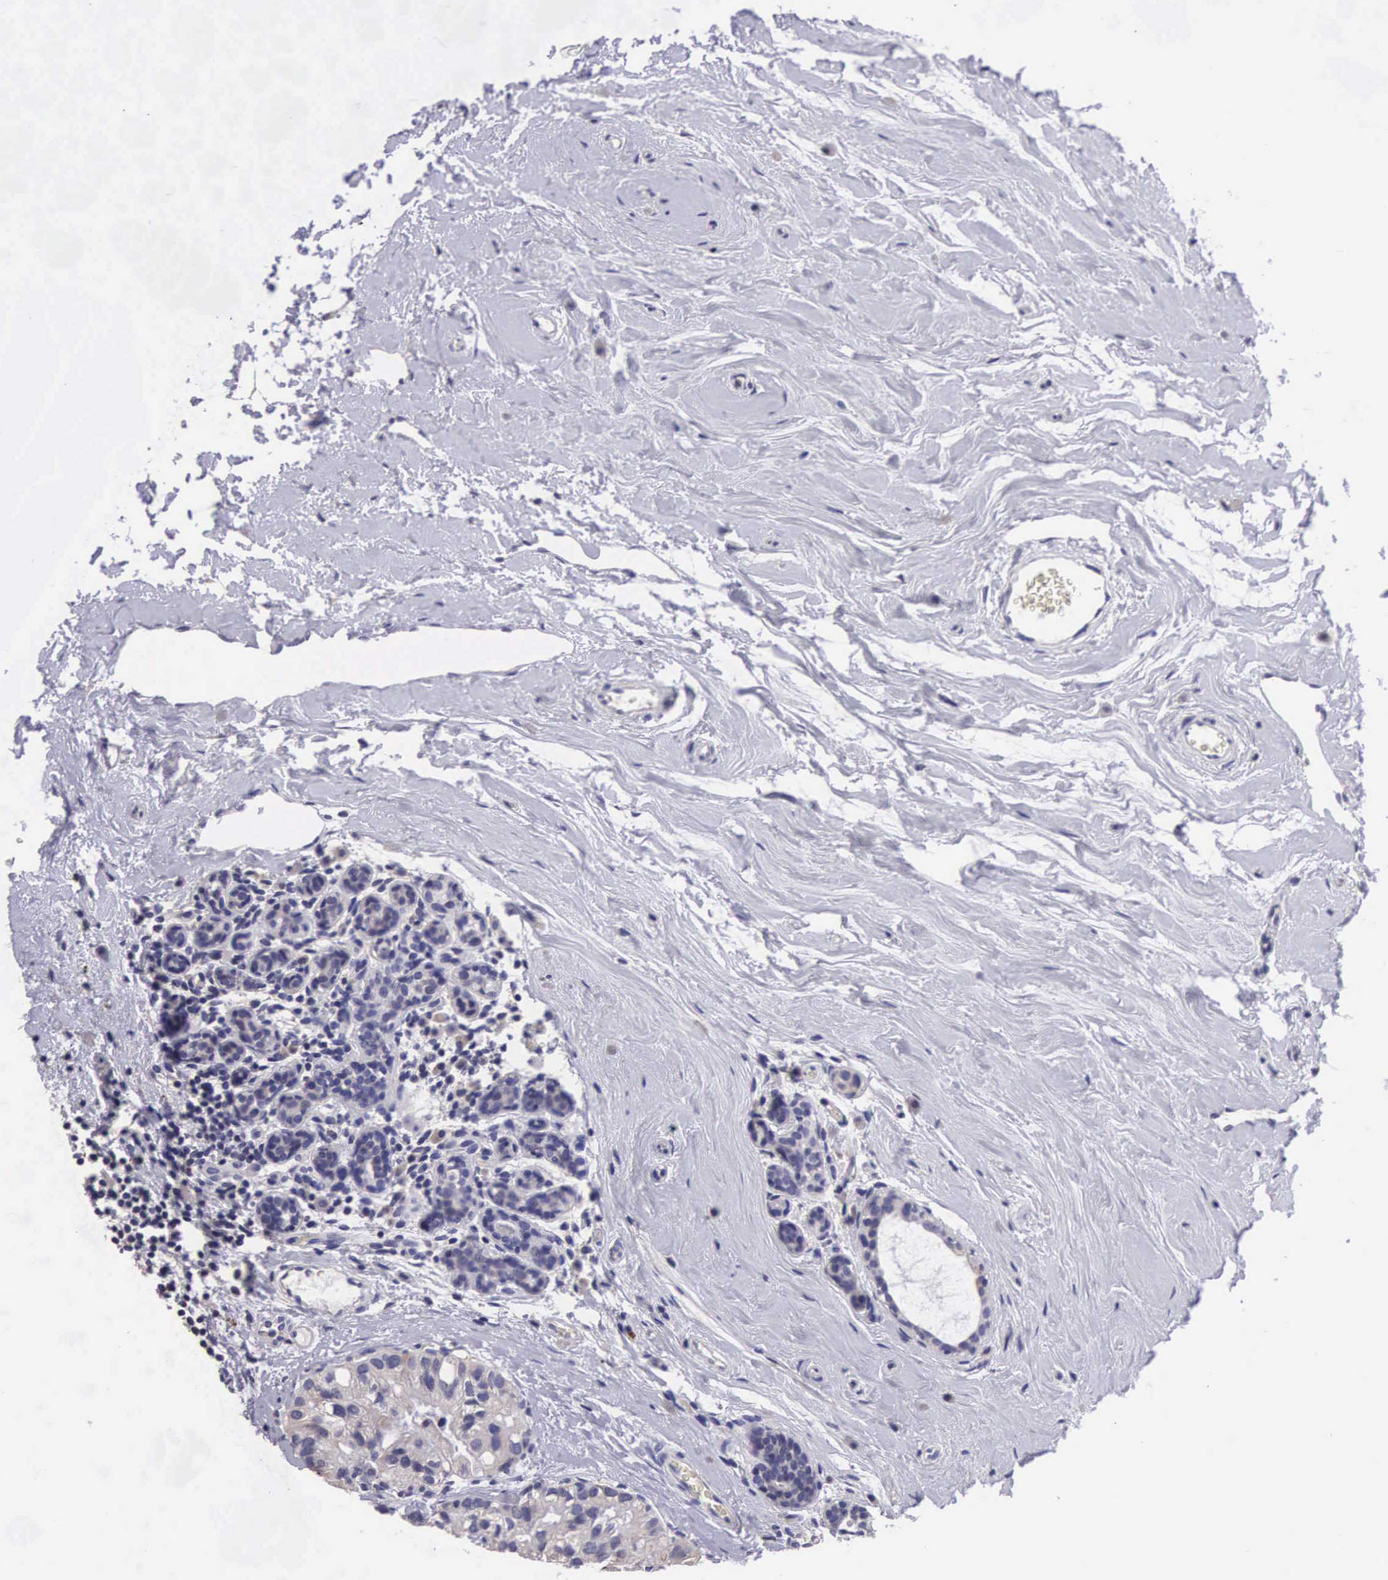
{"staining": {"intensity": "negative", "quantity": "none", "location": "none"}, "tissue": "breast cancer", "cell_type": "Tumor cells", "image_type": "cancer", "snomed": [{"axis": "morphology", "description": "Duct carcinoma"}, {"axis": "topography", "description": "Breast"}], "caption": "High magnification brightfield microscopy of breast invasive ductal carcinoma stained with DAB (brown) and counterstained with hematoxylin (blue): tumor cells show no significant expression. (DAB (3,3'-diaminobenzidine) immunohistochemistry, high magnification).", "gene": "ARG2", "patient": {"sex": "female", "age": 69}}